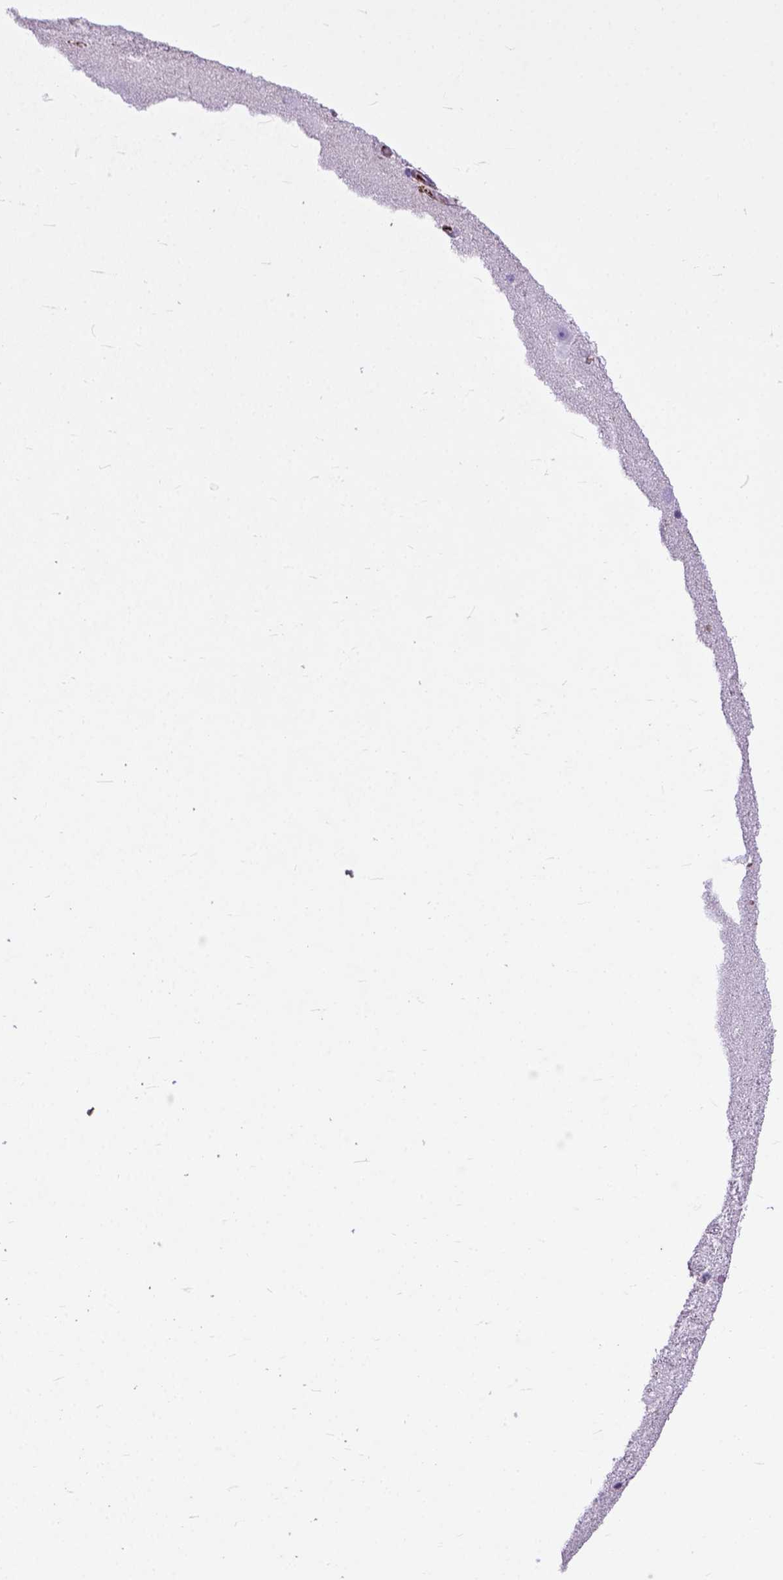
{"staining": {"intensity": "negative", "quantity": "none", "location": "none"}, "tissue": "hippocampus", "cell_type": "Glial cells", "image_type": "normal", "snomed": [{"axis": "morphology", "description": "Normal tissue, NOS"}, {"axis": "topography", "description": "Hippocampus"}], "caption": "Micrograph shows no protein staining in glial cells of benign hippocampus.", "gene": "ADAMTS8", "patient": {"sex": "male", "age": 26}}